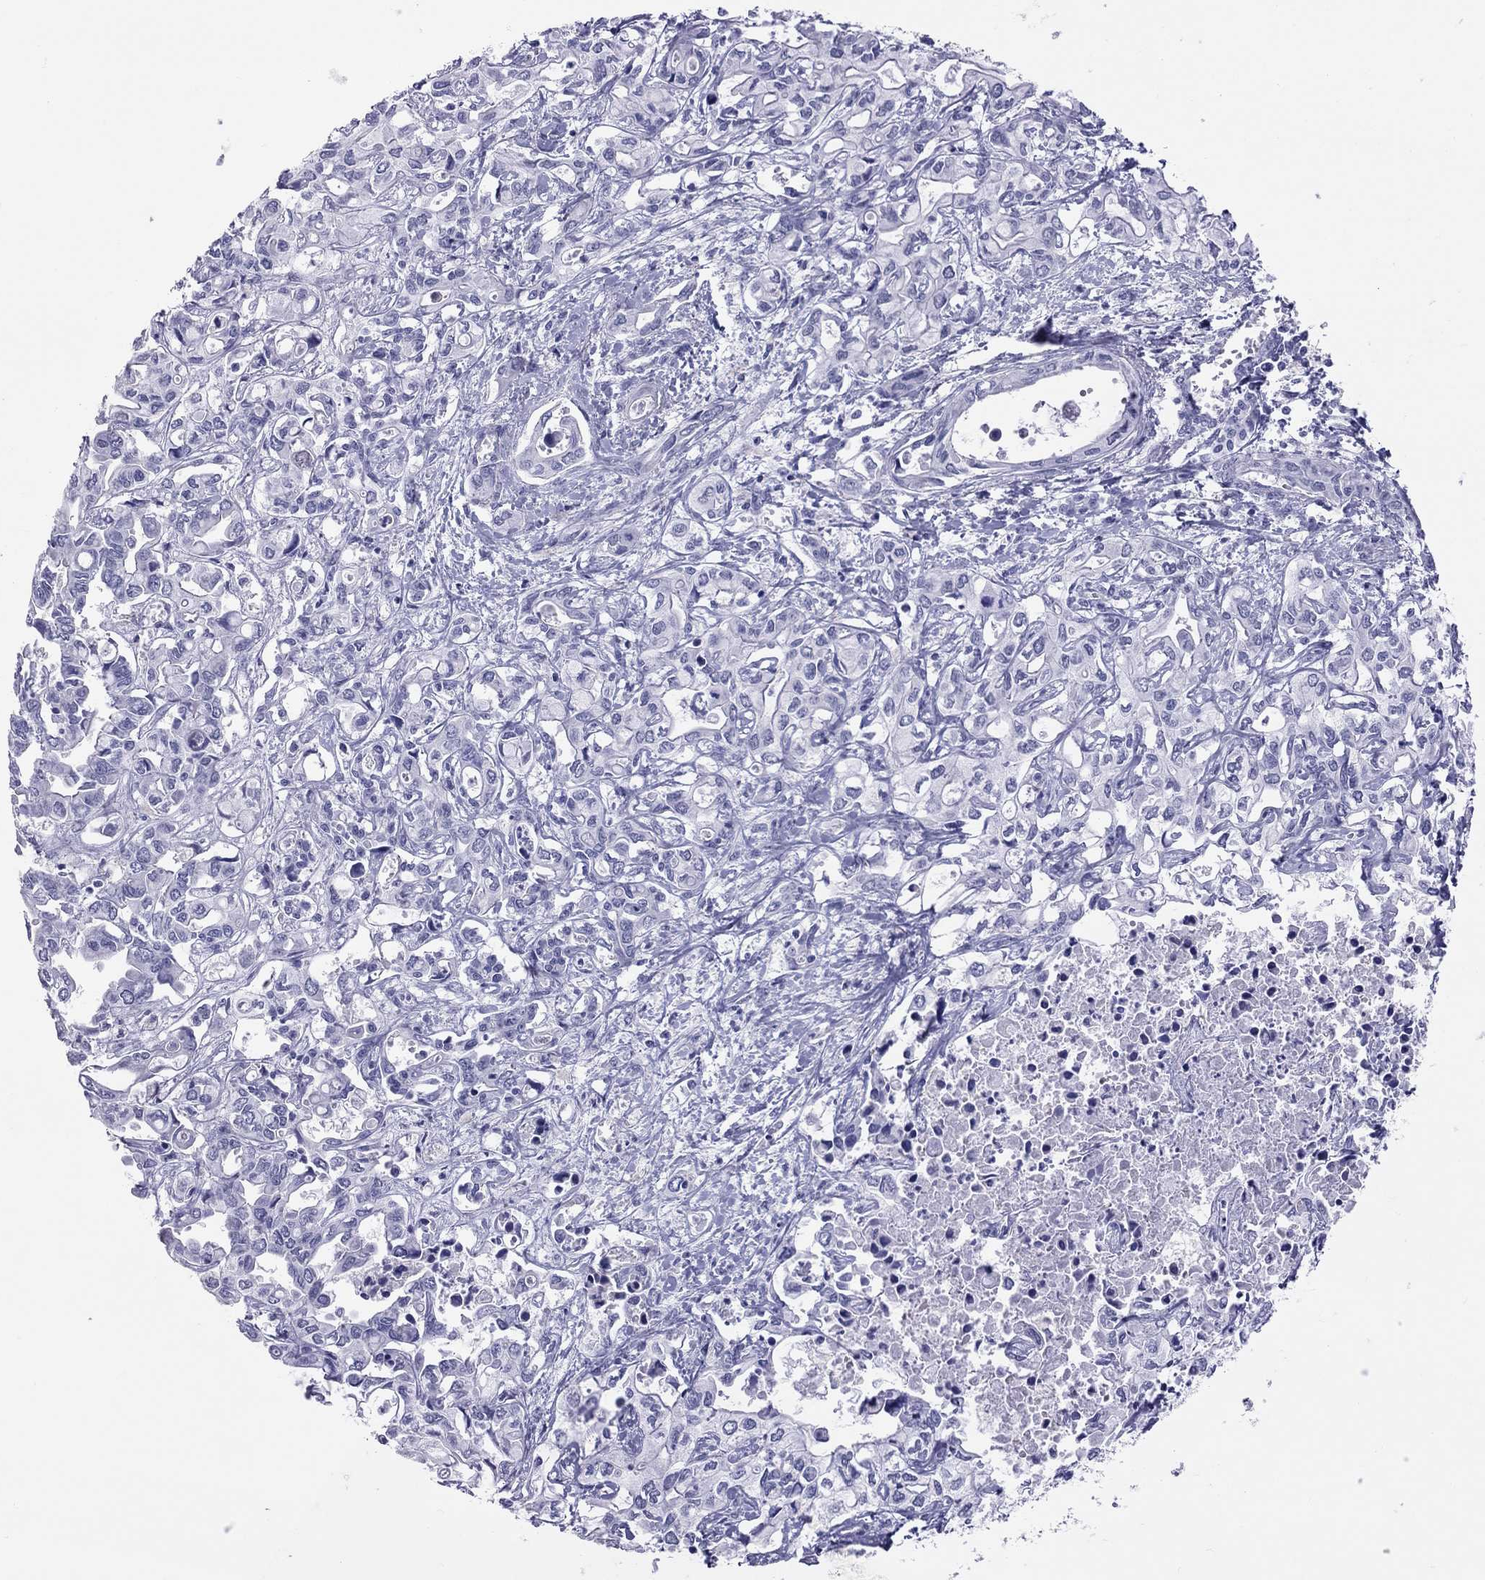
{"staining": {"intensity": "negative", "quantity": "none", "location": "none"}, "tissue": "liver cancer", "cell_type": "Tumor cells", "image_type": "cancer", "snomed": [{"axis": "morphology", "description": "Cholangiocarcinoma"}, {"axis": "topography", "description": "Liver"}], "caption": "A high-resolution photomicrograph shows immunohistochemistry staining of cholangiocarcinoma (liver), which demonstrates no significant staining in tumor cells.", "gene": "JHY", "patient": {"sex": "female", "age": 64}}